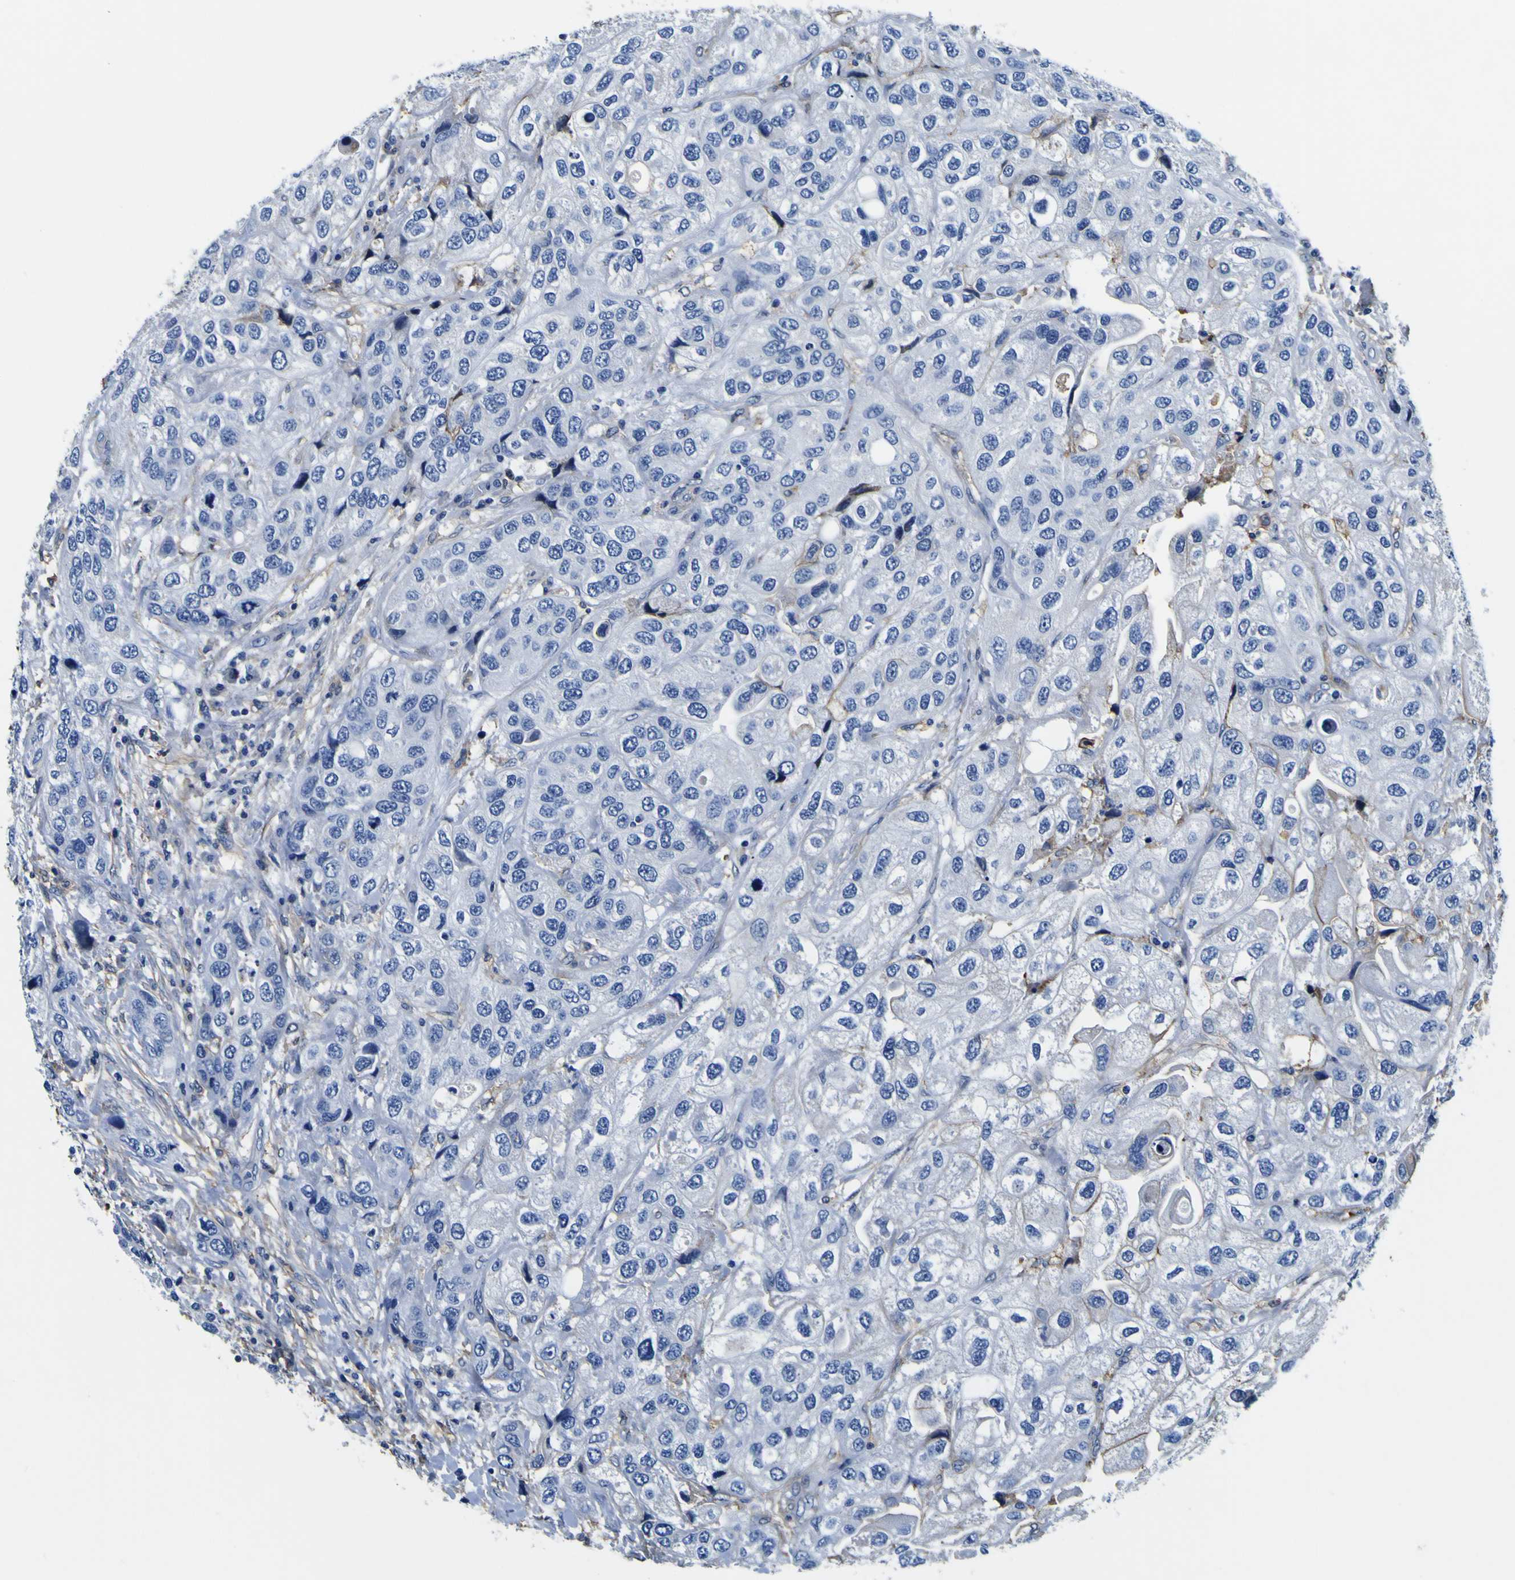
{"staining": {"intensity": "negative", "quantity": "none", "location": "none"}, "tissue": "urothelial cancer", "cell_type": "Tumor cells", "image_type": "cancer", "snomed": [{"axis": "morphology", "description": "Urothelial carcinoma, High grade"}, {"axis": "topography", "description": "Urinary bladder"}], "caption": "Tumor cells are negative for brown protein staining in urothelial cancer.", "gene": "PXDN", "patient": {"sex": "female", "age": 64}}